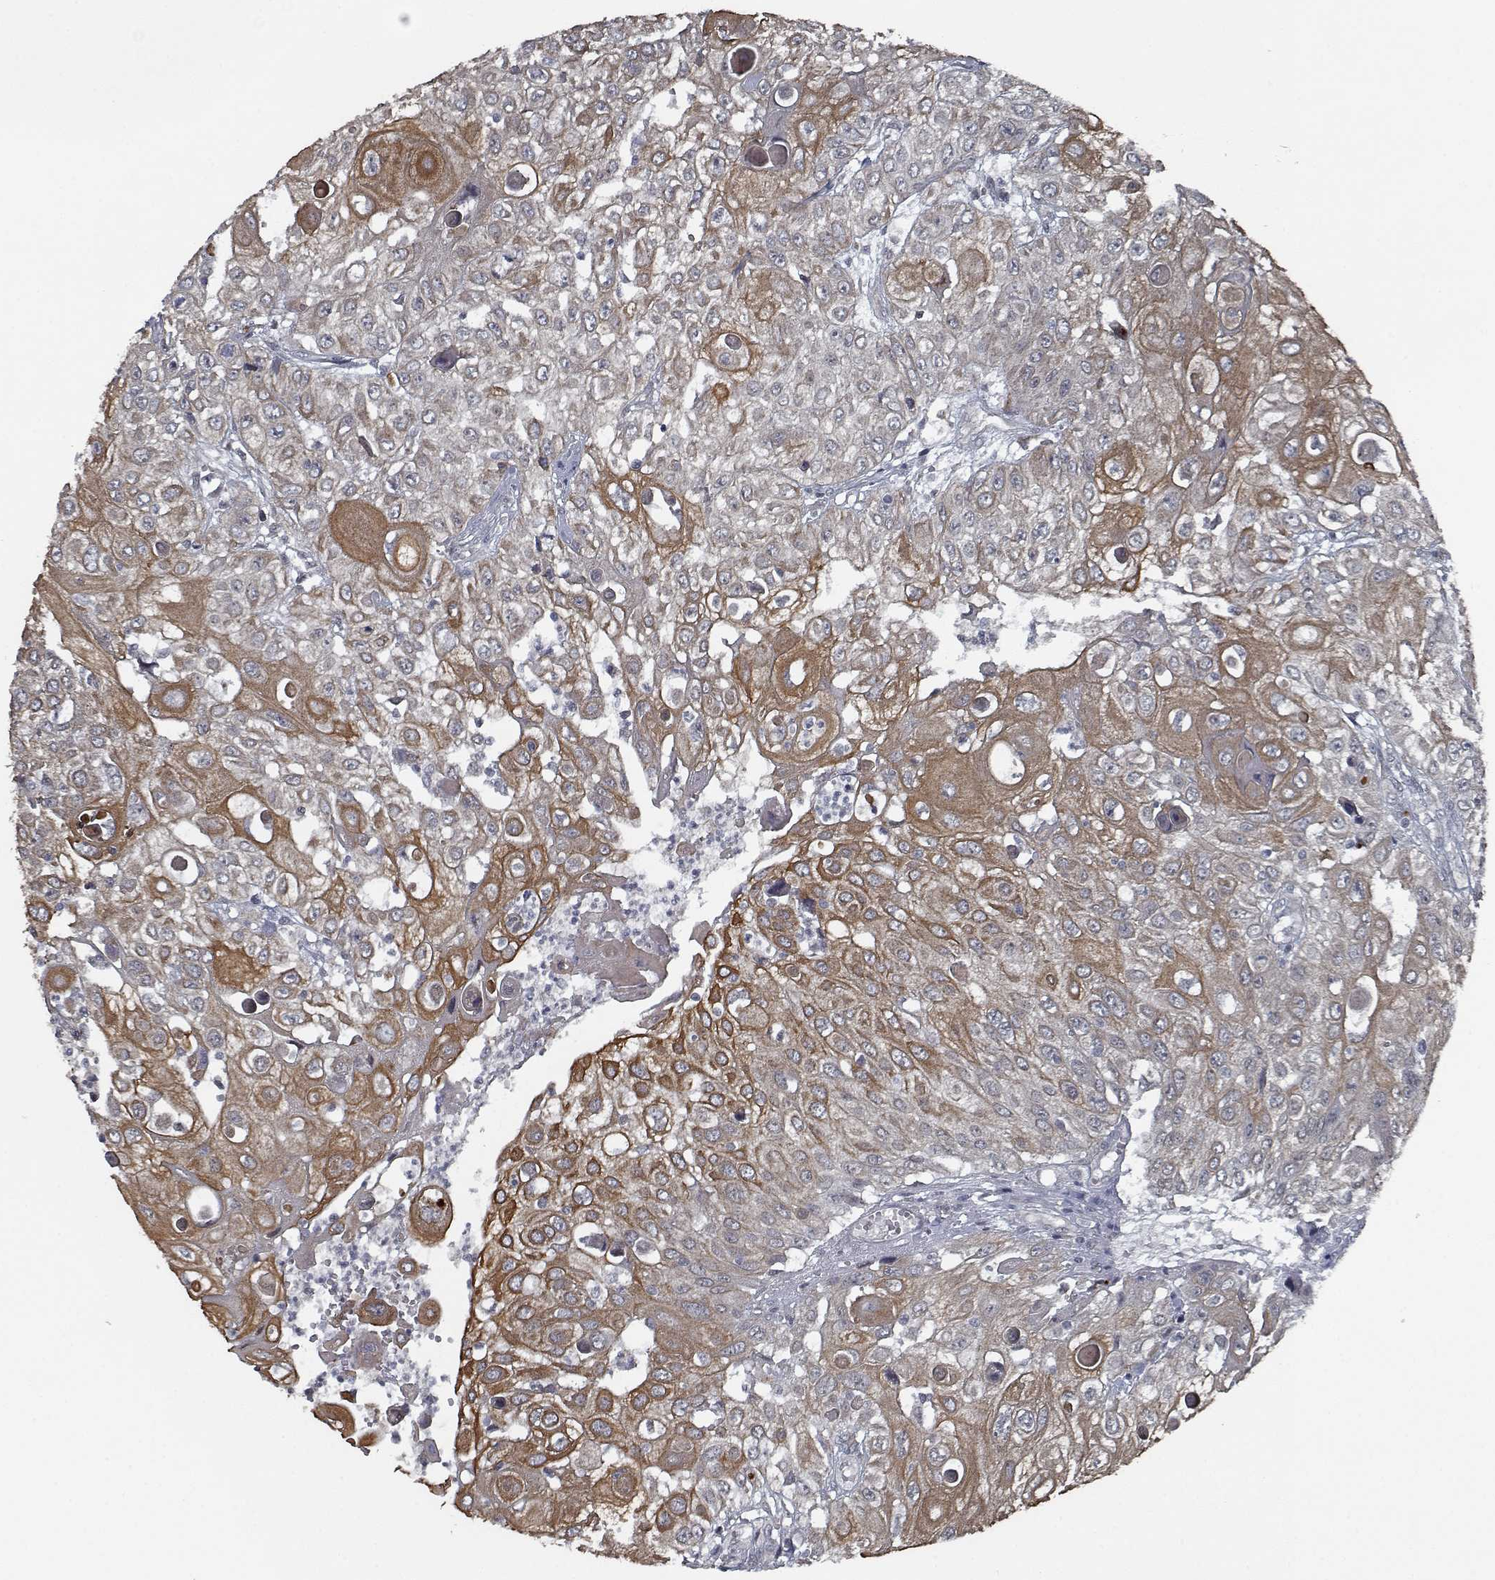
{"staining": {"intensity": "moderate", "quantity": ">75%", "location": "cytoplasmic/membranous"}, "tissue": "urothelial cancer", "cell_type": "Tumor cells", "image_type": "cancer", "snomed": [{"axis": "morphology", "description": "Urothelial carcinoma, High grade"}, {"axis": "topography", "description": "Urinary bladder"}], "caption": "This histopathology image demonstrates IHC staining of high-grade urothelial carcinoma, with medium moderate cytoplasmic/membranous positivity in approximately >75% of tumor cells.", "gene": "NLK", "patient": {"sex": "female", "age": 79}}